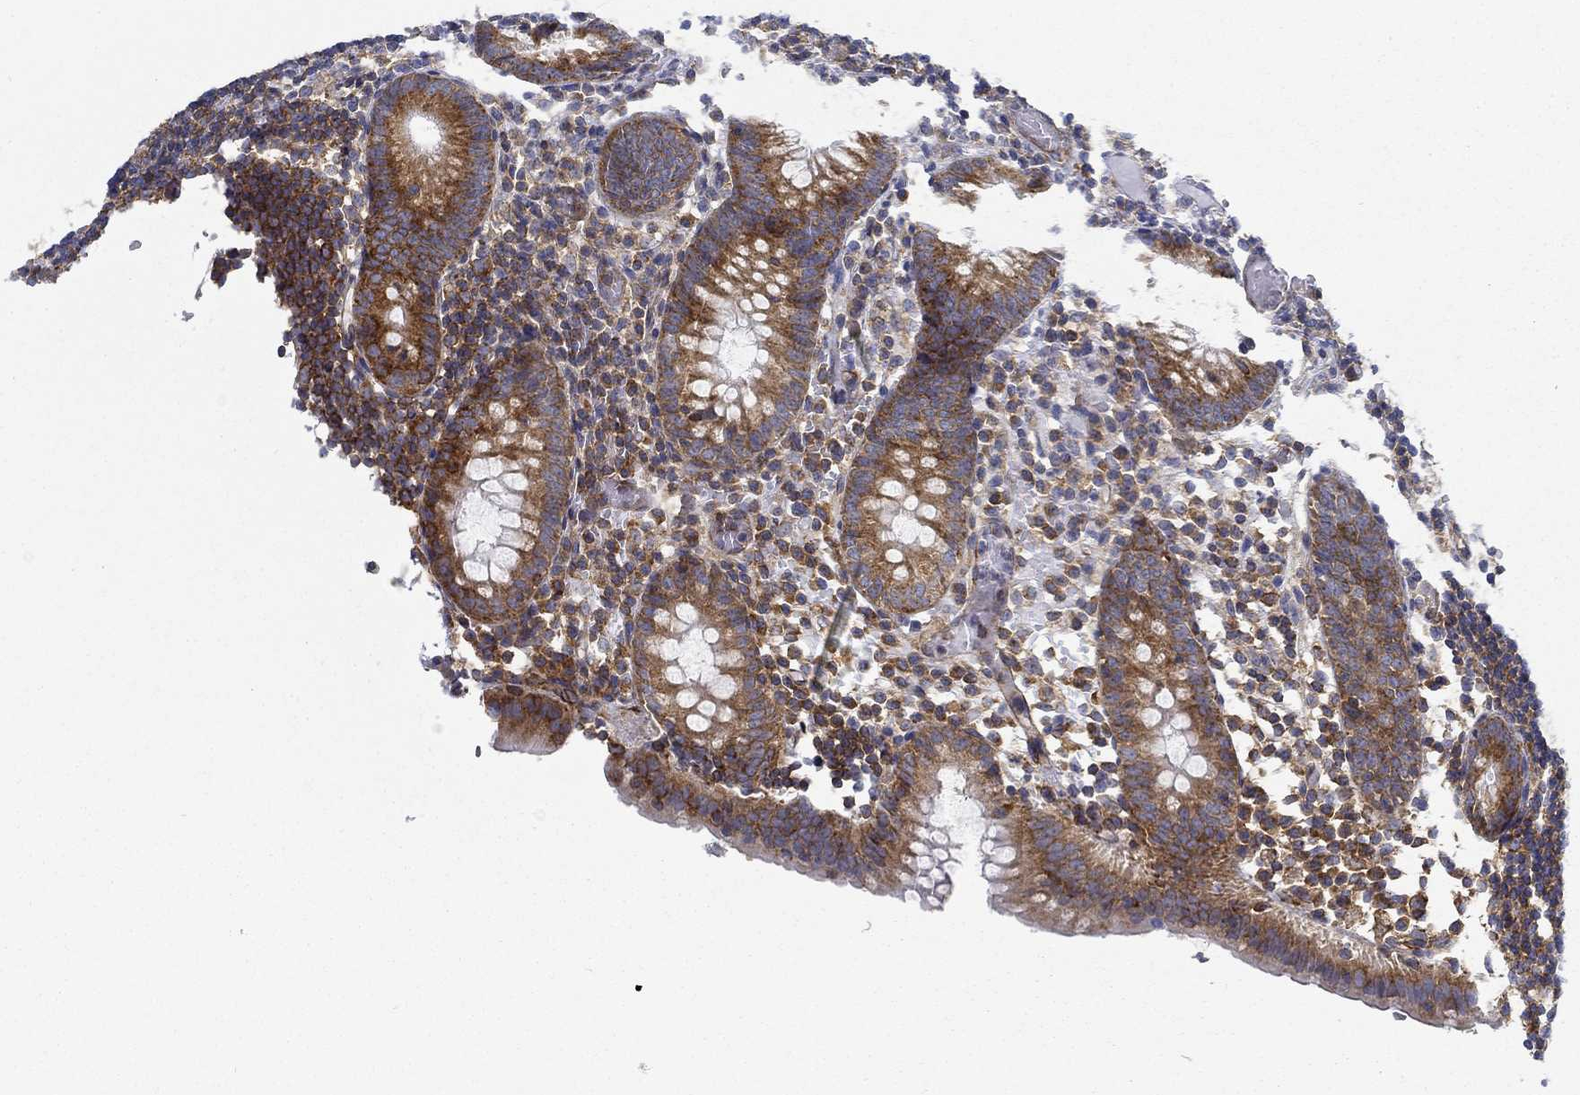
{"staining": {"intensity": "moderate", "quantity": "25%-75%", "location": "cytoplasmic/membranous"}, "tissue": "appendix", "cell_type": "Glandular cells", "image_type": "normal", "snomed": [{"axis": "morphology", "description": "Normal tissue, NOS"}, {"axis": "topography", "description": "Appendix"}], "caption": "Protein expression analysis of normal human appendix reveals moderate cytoplasmic/membranous staining in about 25%-75% of glandular cells.", "gene": "FXR1", "patient": {"sex": "female", "age": 40}}